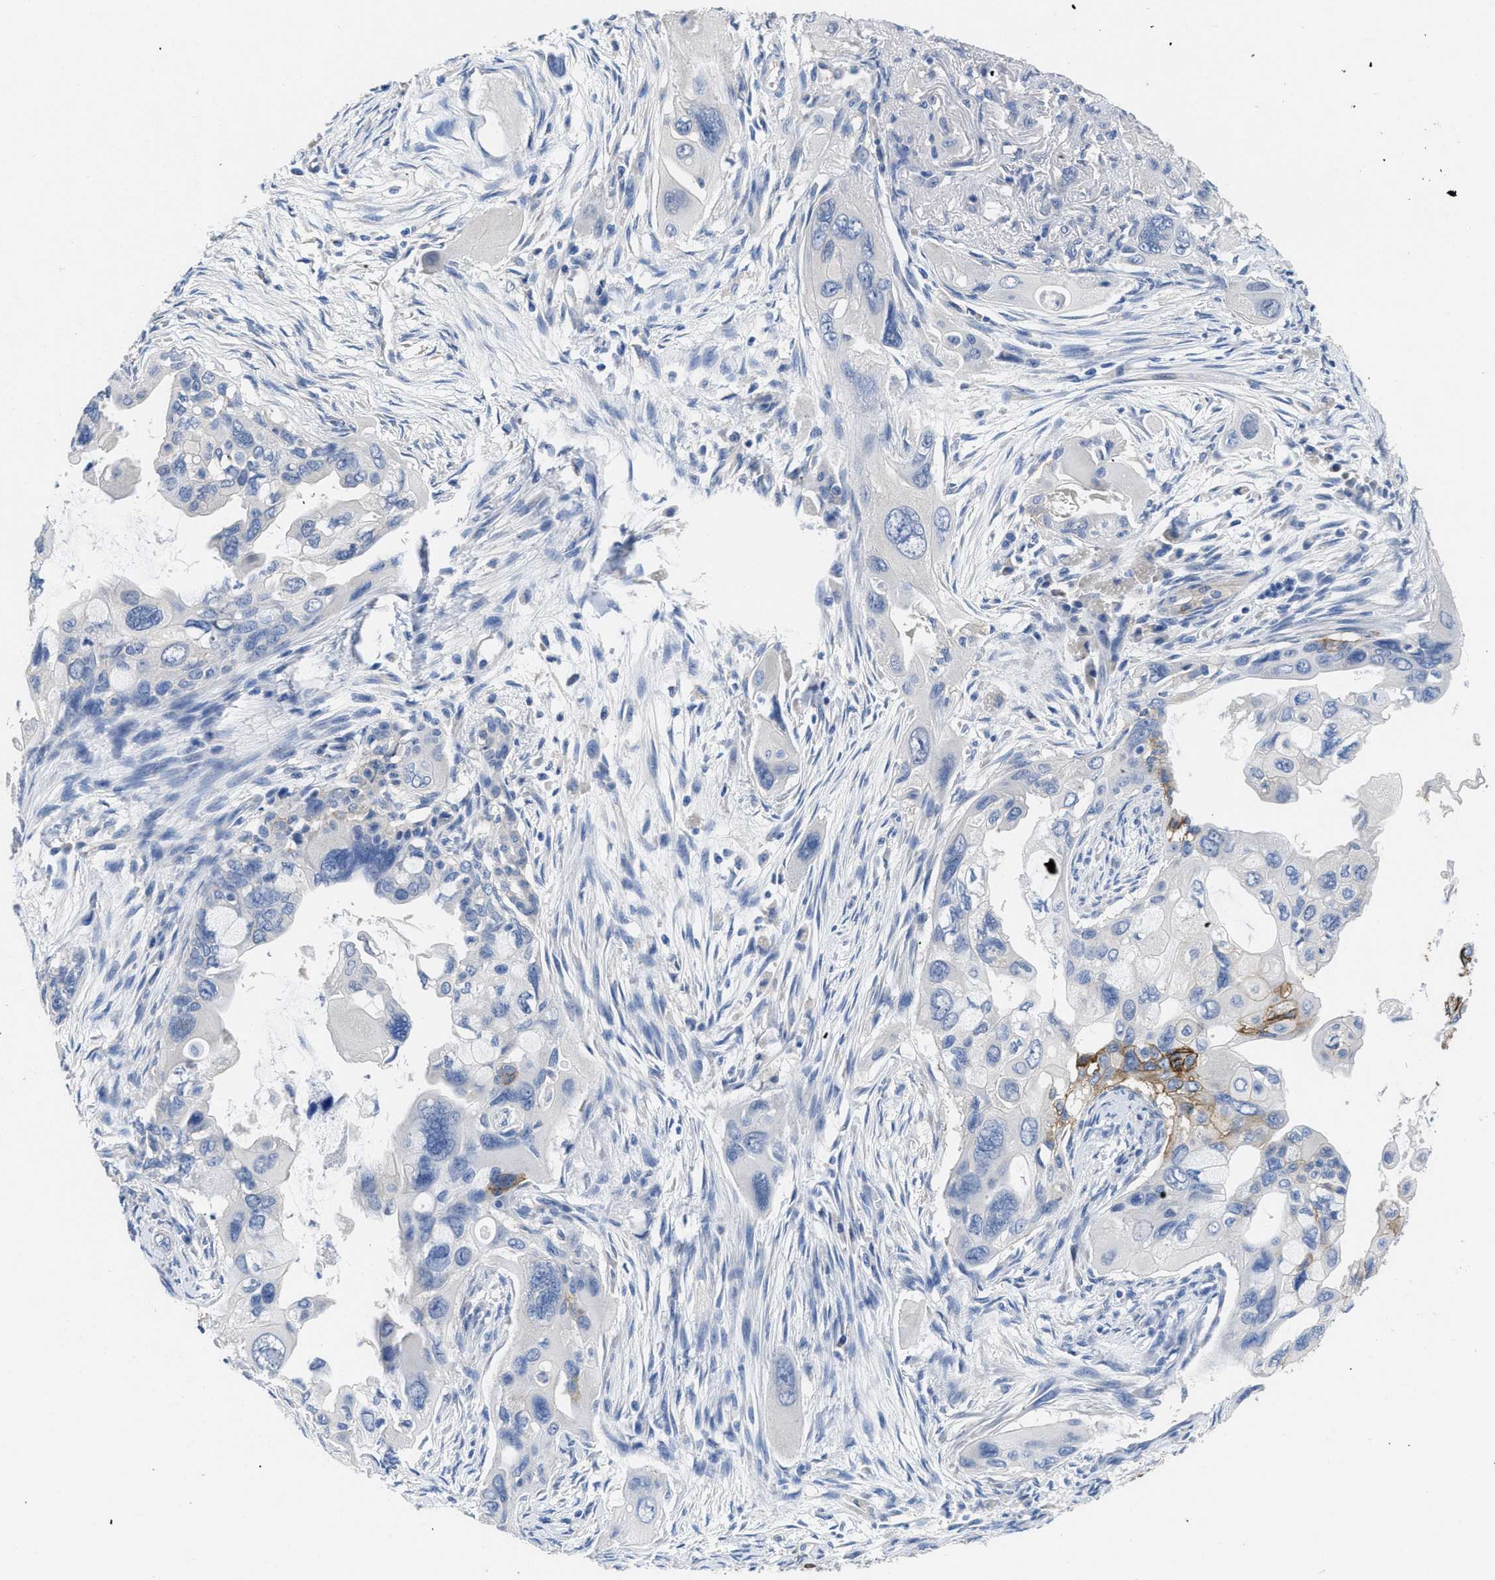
{"staining": {"intensity": "negative", "quantity": "none", "location": "none"}, "tissue": "pancreatic cancer", "cell_type": "Tumor cells", "image_type": "cancer", "snomed": [{"axis": "morphology", "description": "Adenocarcinoma, NOS"}, {"axis": "topography", "description": "Pancreas"}], "caption": "There is no significant expression in tumor cells of pancreatic cancer (adenocarcinoma).", "gene": "CA9", "patient": {"sex": "male", "age": 73}}